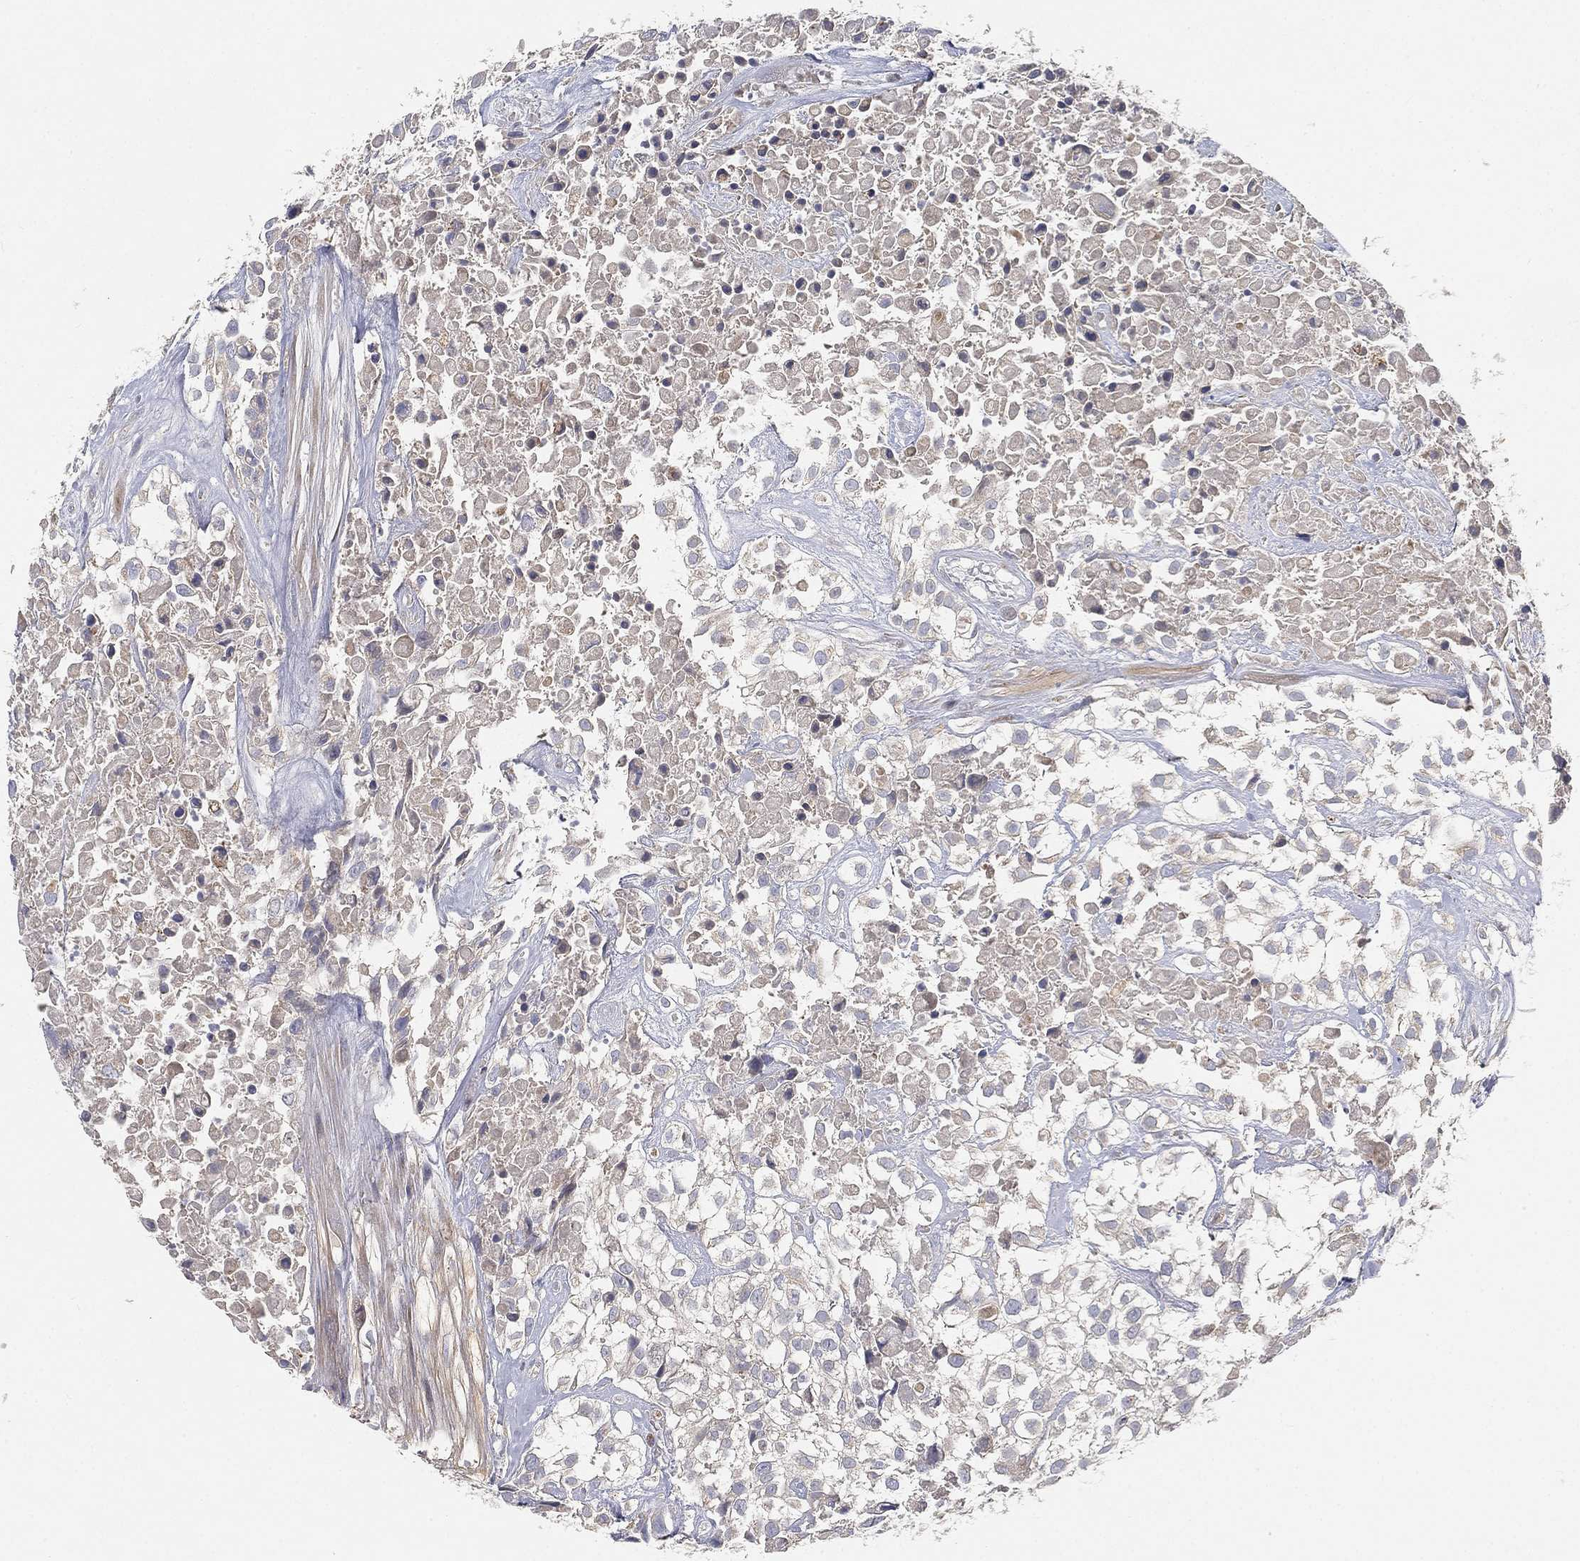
{"staining": {"intensity": "weak", "quantity": "<25%", "location": "cytoplasmic/membranous"}, "tissue": "urothelial cancer", "cell_type": "Tumor cells", "image_type": "cancer", "snomed": [{"axis": "morphology", "description": "Urothelial carcinoma, High grade"}, {"axis": "topography", "description": "Urinary bladder"}], "caption": "Histopathology image shows no significant protein staining in tumor cells of urothelial cancer.", "gene": "CTSL", "patient": {"sex": "male", "age": 56}}